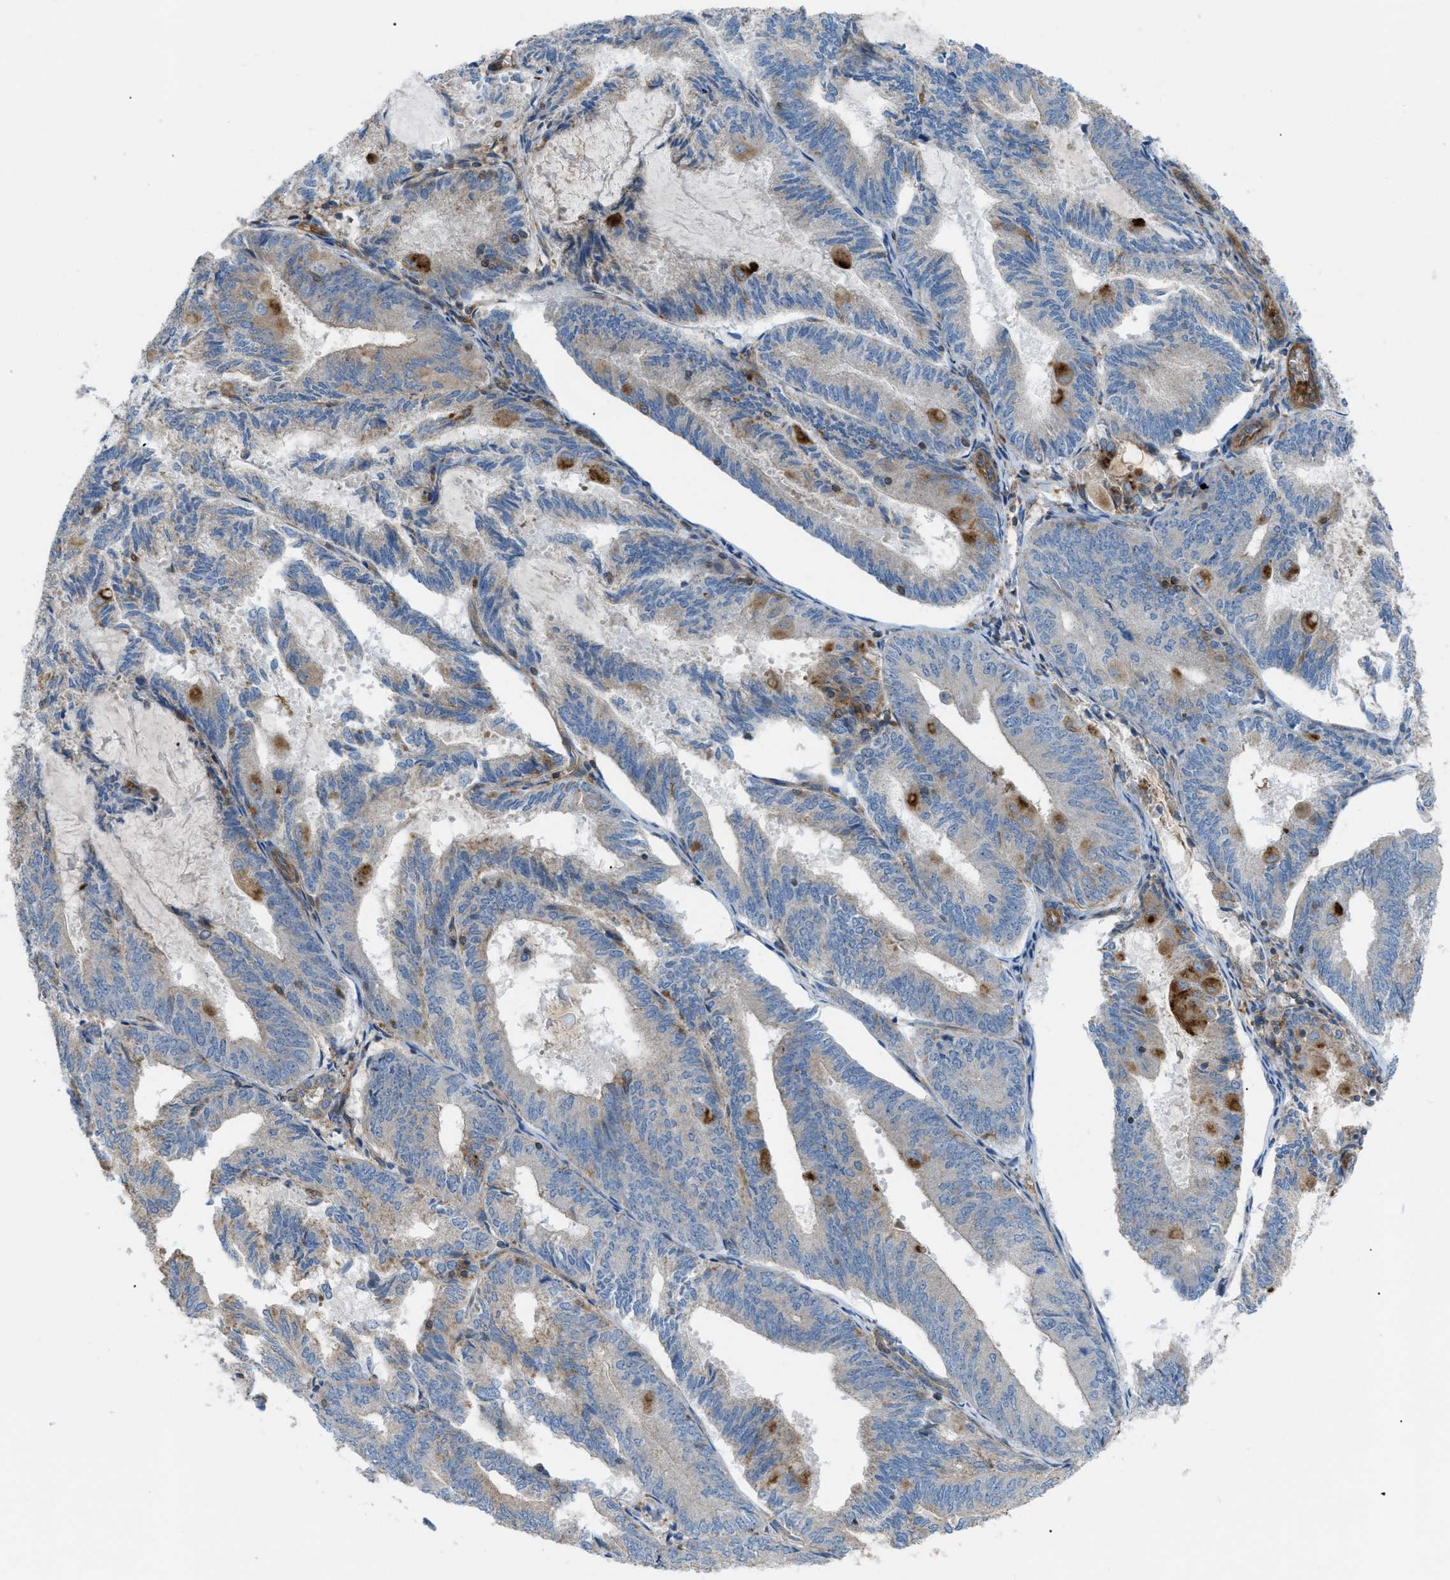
{"staining": {"intensity": "moderate", "quantity": "25%-75%", "location": "cytoplasmic/membranous"}, "tissue": "endometrial cancer", "cell_type": "Tumor cells", "image_type": "cancer", "snomed": [{"axis": "morphology", "description": "Adenocarcinoma, NOS"}, {"axis": "topography", "description": "Endometrium"}], "caption": "A brown stain highlights moderate cytoplasmic/membranous positivity of a protein in endometrial cancer (adenocarcinoma) tumor cells.", "gene": "ATP2A3", "patient": {"sex": "female", "age": 81}}